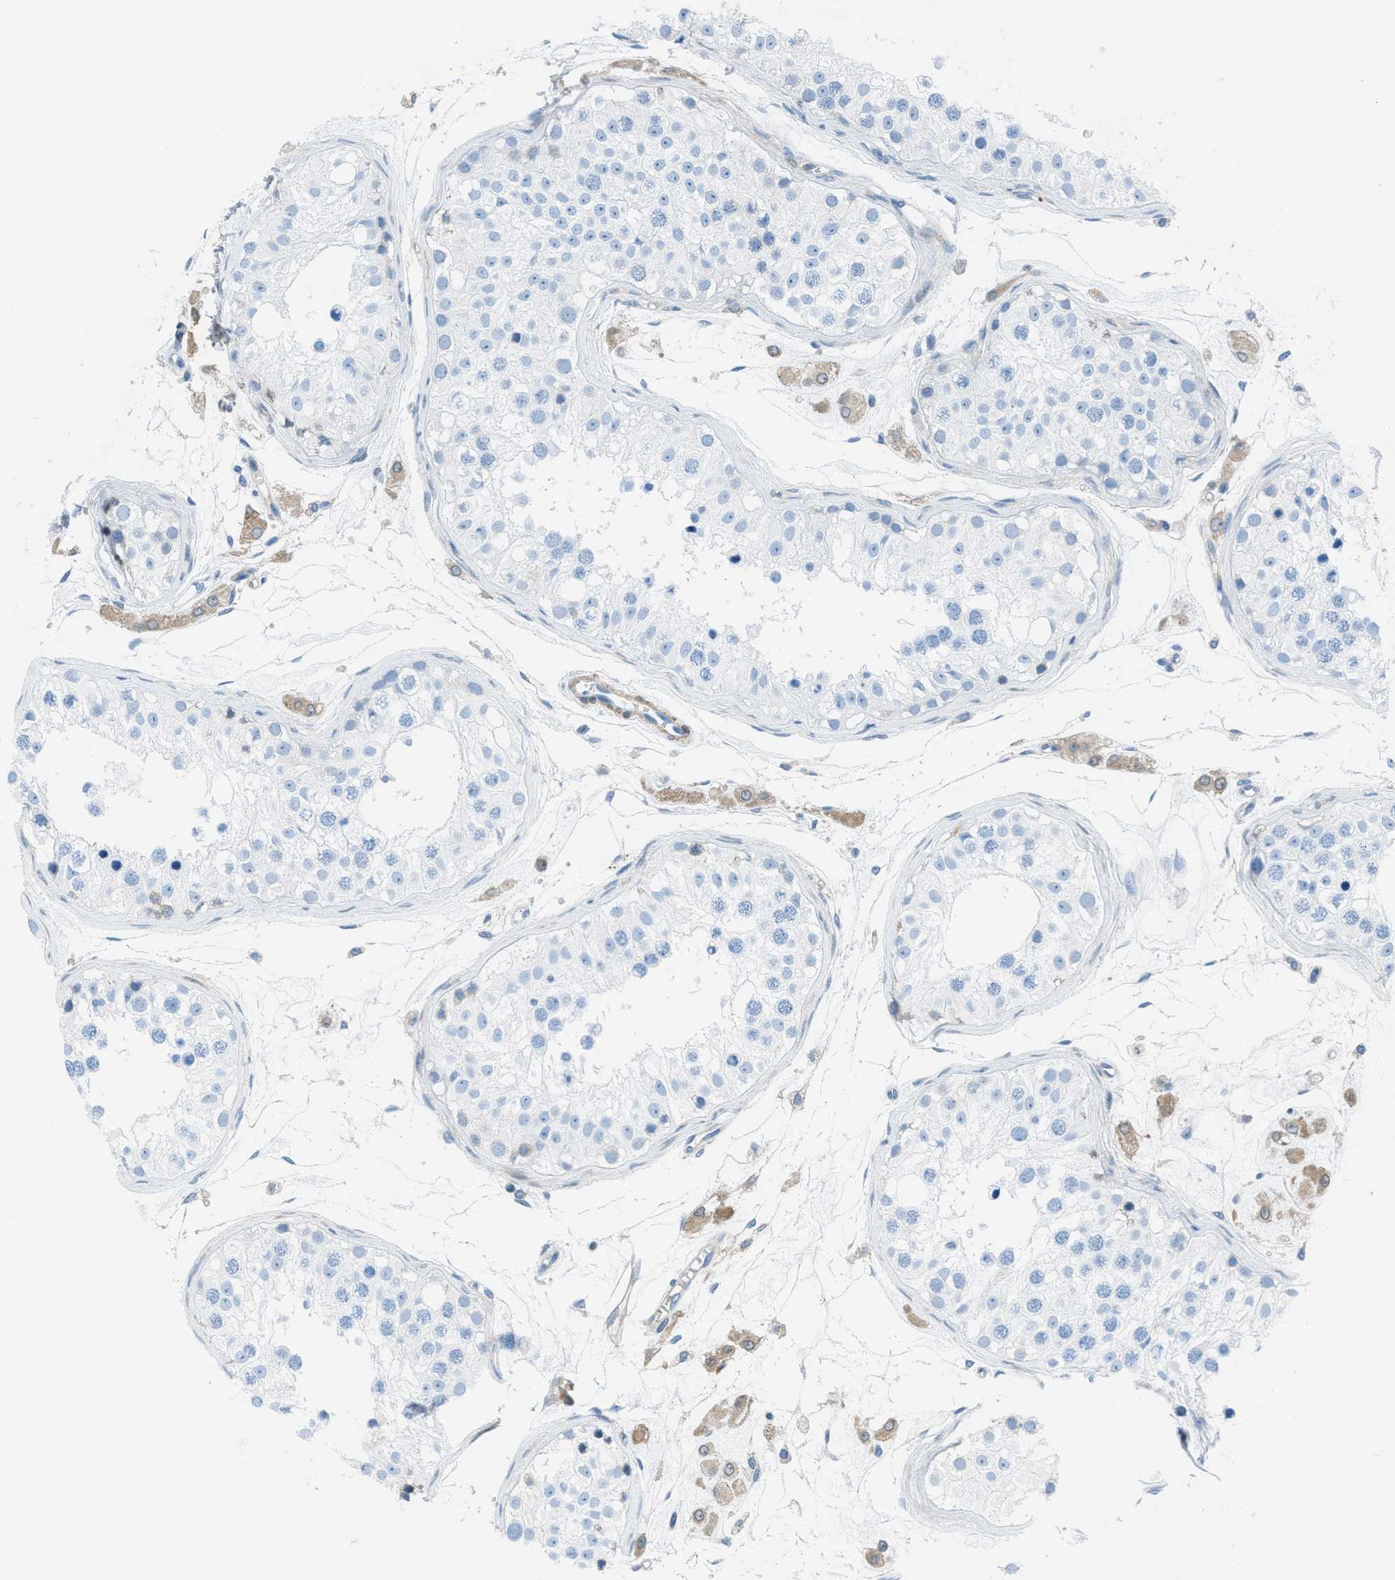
{"staining": {"intensity": "negative", "quantity": "none", "location": "none"}, "tissue": "testis", "cell_type": "Cells in seminiferous ducts", "image_type": "normal", "snomed": [{"axis": "morphology", "description": "Normal tissue, NOS"}, {"axis": "morphology", "description": "Adenocarcinoma, metastatic, NOS"}, {"axis": "topography", "description": "Testis"}], "caption": "Immunohistochemistry image of unremarkable testis stained for a protein (brown), which displays no positivity in cells in seminiferous ducts.", "gene": "MAPRE2", "patient": {"sex": "male", "age": 26}}